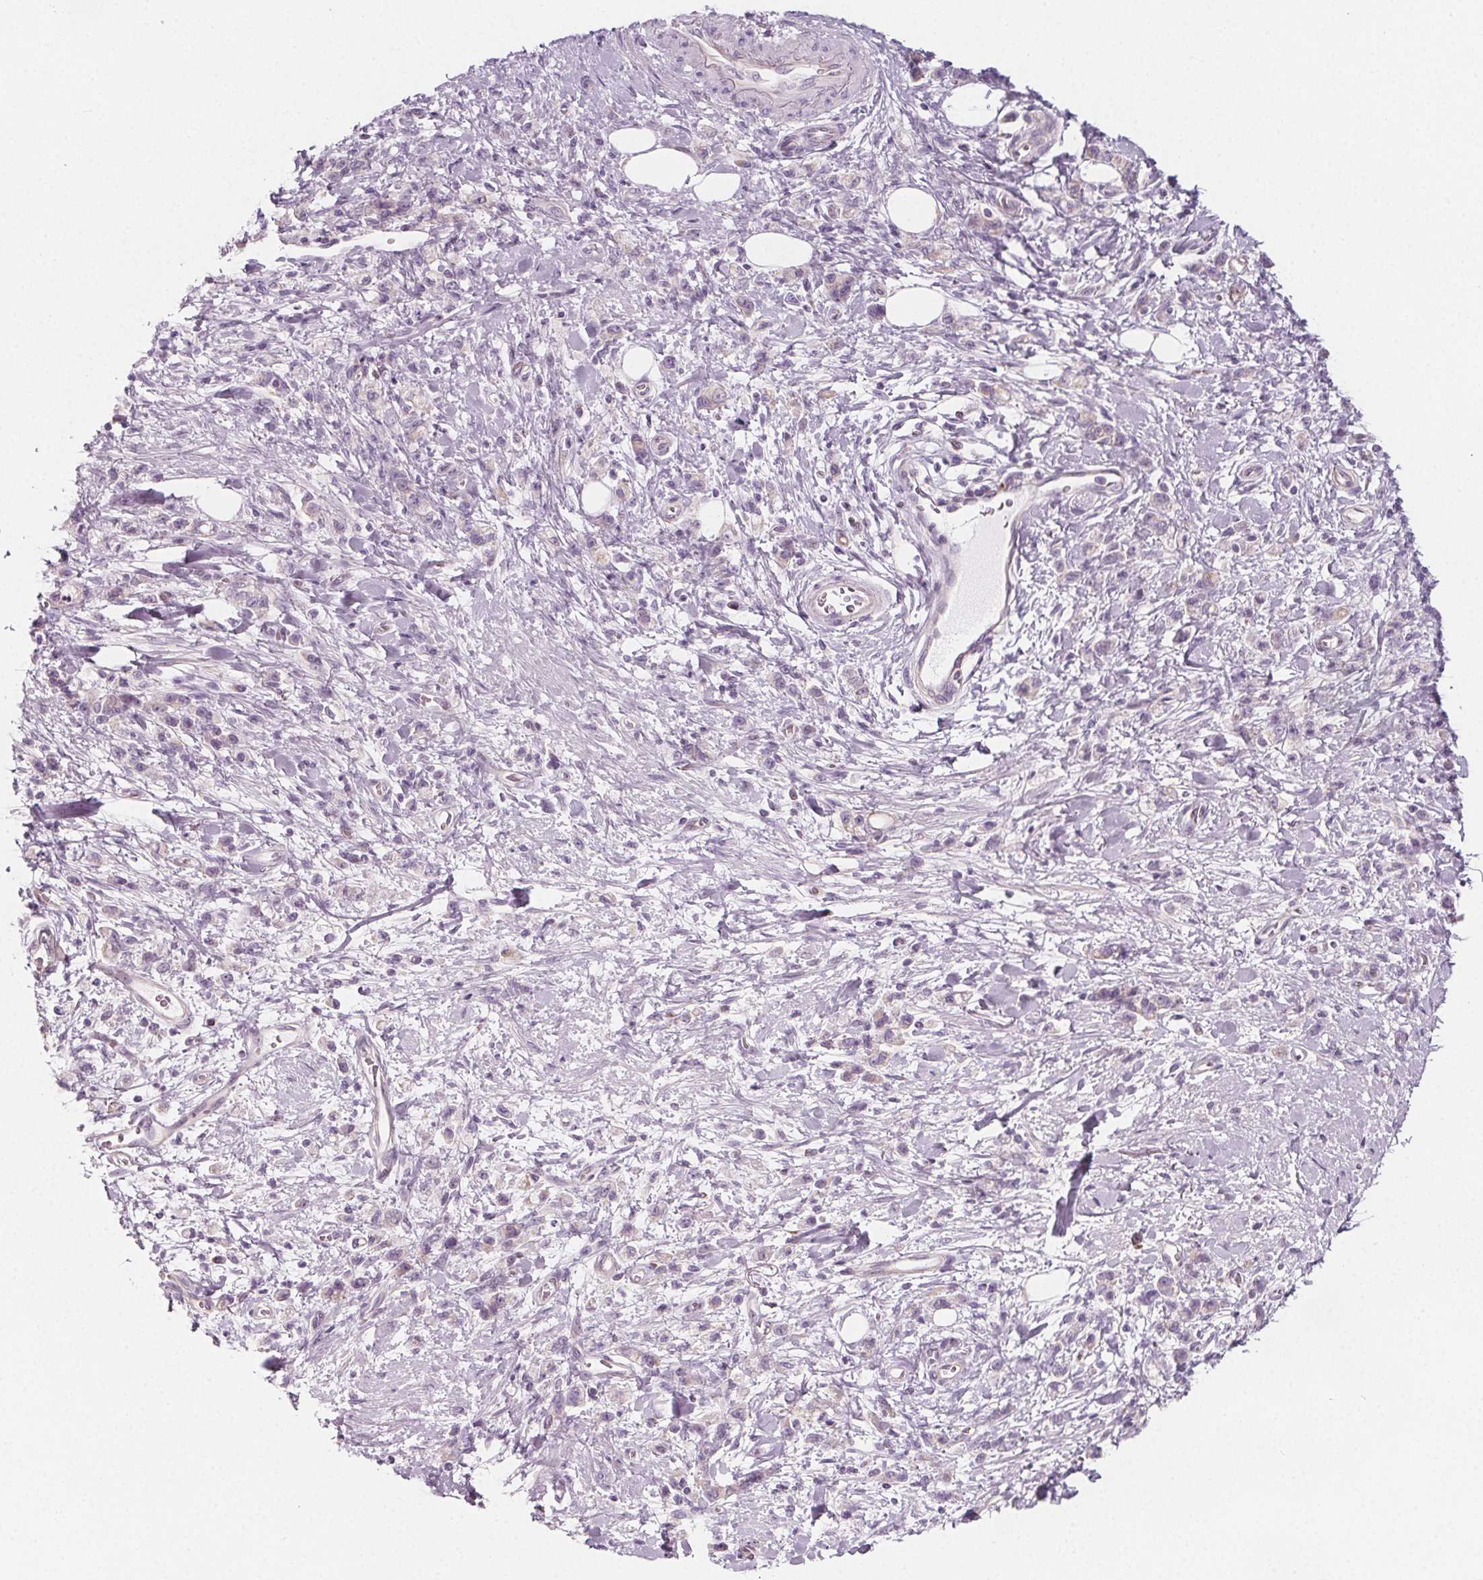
{"staining": {"intensity": "negative", "quantity": "none", "location": "none"}, "tissue": "stomach cancer", "cell_type": "Tumor cells", "image_type": "cancer", "snomed": [{"axis": "morphology", "description": "Adenocarcinoma, NOS"}, {"axis": "topography", "description": "Stomach"}], "caption": "Immunohistochemistry of stomach cancer (adenocarcinoma) displays no staining in tumor cells. (DAB (3,3'-diaminobenzidine) immunohistochemistry visualized using brightfield microscopy, high magnification).", "gene": "IL17C", "patient": {"sex": "male", "age": 77}}